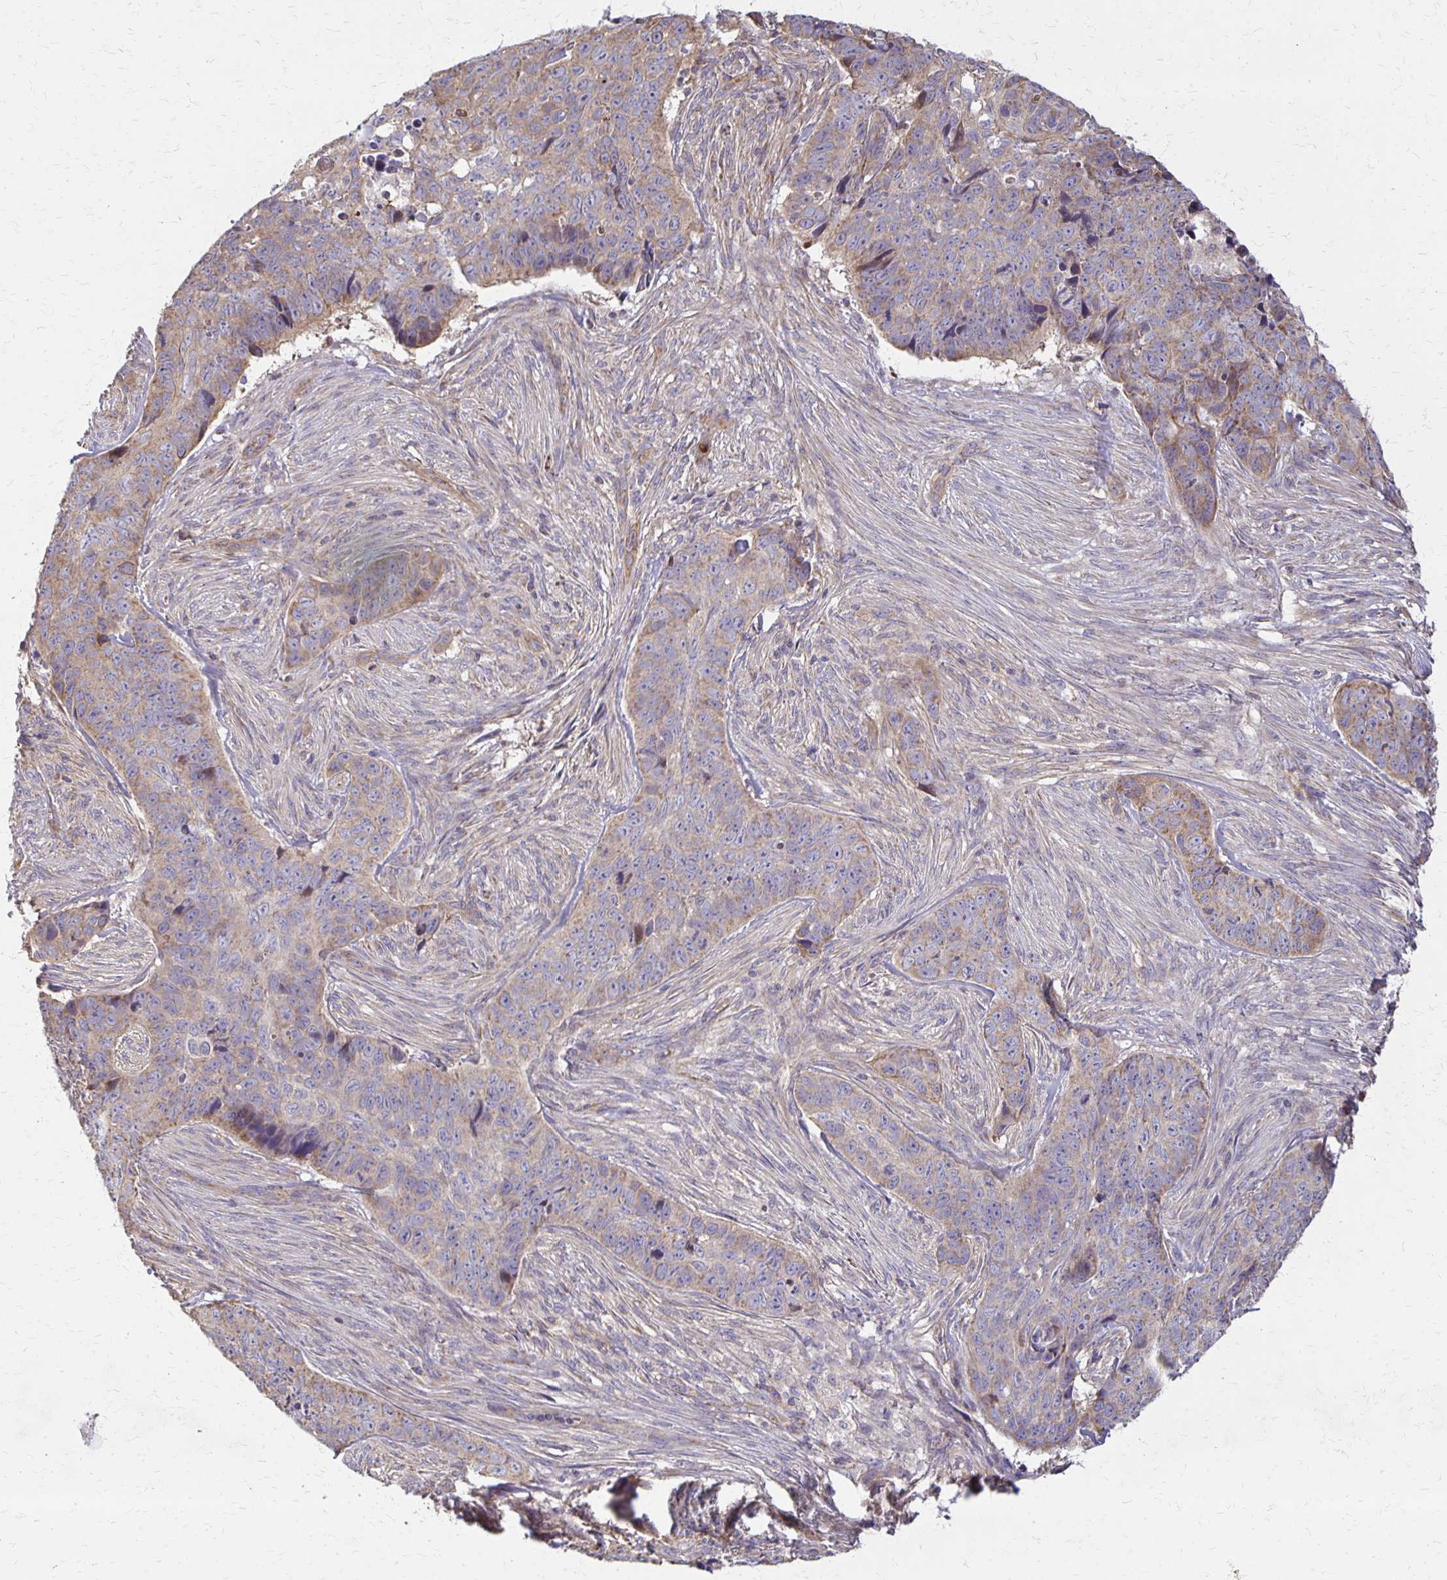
{"staining": {"intensity": "weak", "quantity": "25%-75%", "location": "cytoplasmic/membranous"}, "tissue": "skin cancer", "cell_type": "Tumor cells", "image_type": "cancer", "snomed": [{"axis": "morphology", "description": "Basal cell carcinoma"}, {"axis": "topography", "description": "Skin"}], "caption": "There is low levels of weak cytoplasmic/membranous staining in tumor cells of skin cancer, as demonstrated by immunohistochemical staining (brown color).", "gene": "EIF4EBP2", "patient": {"sex": "female", "age": 82}}